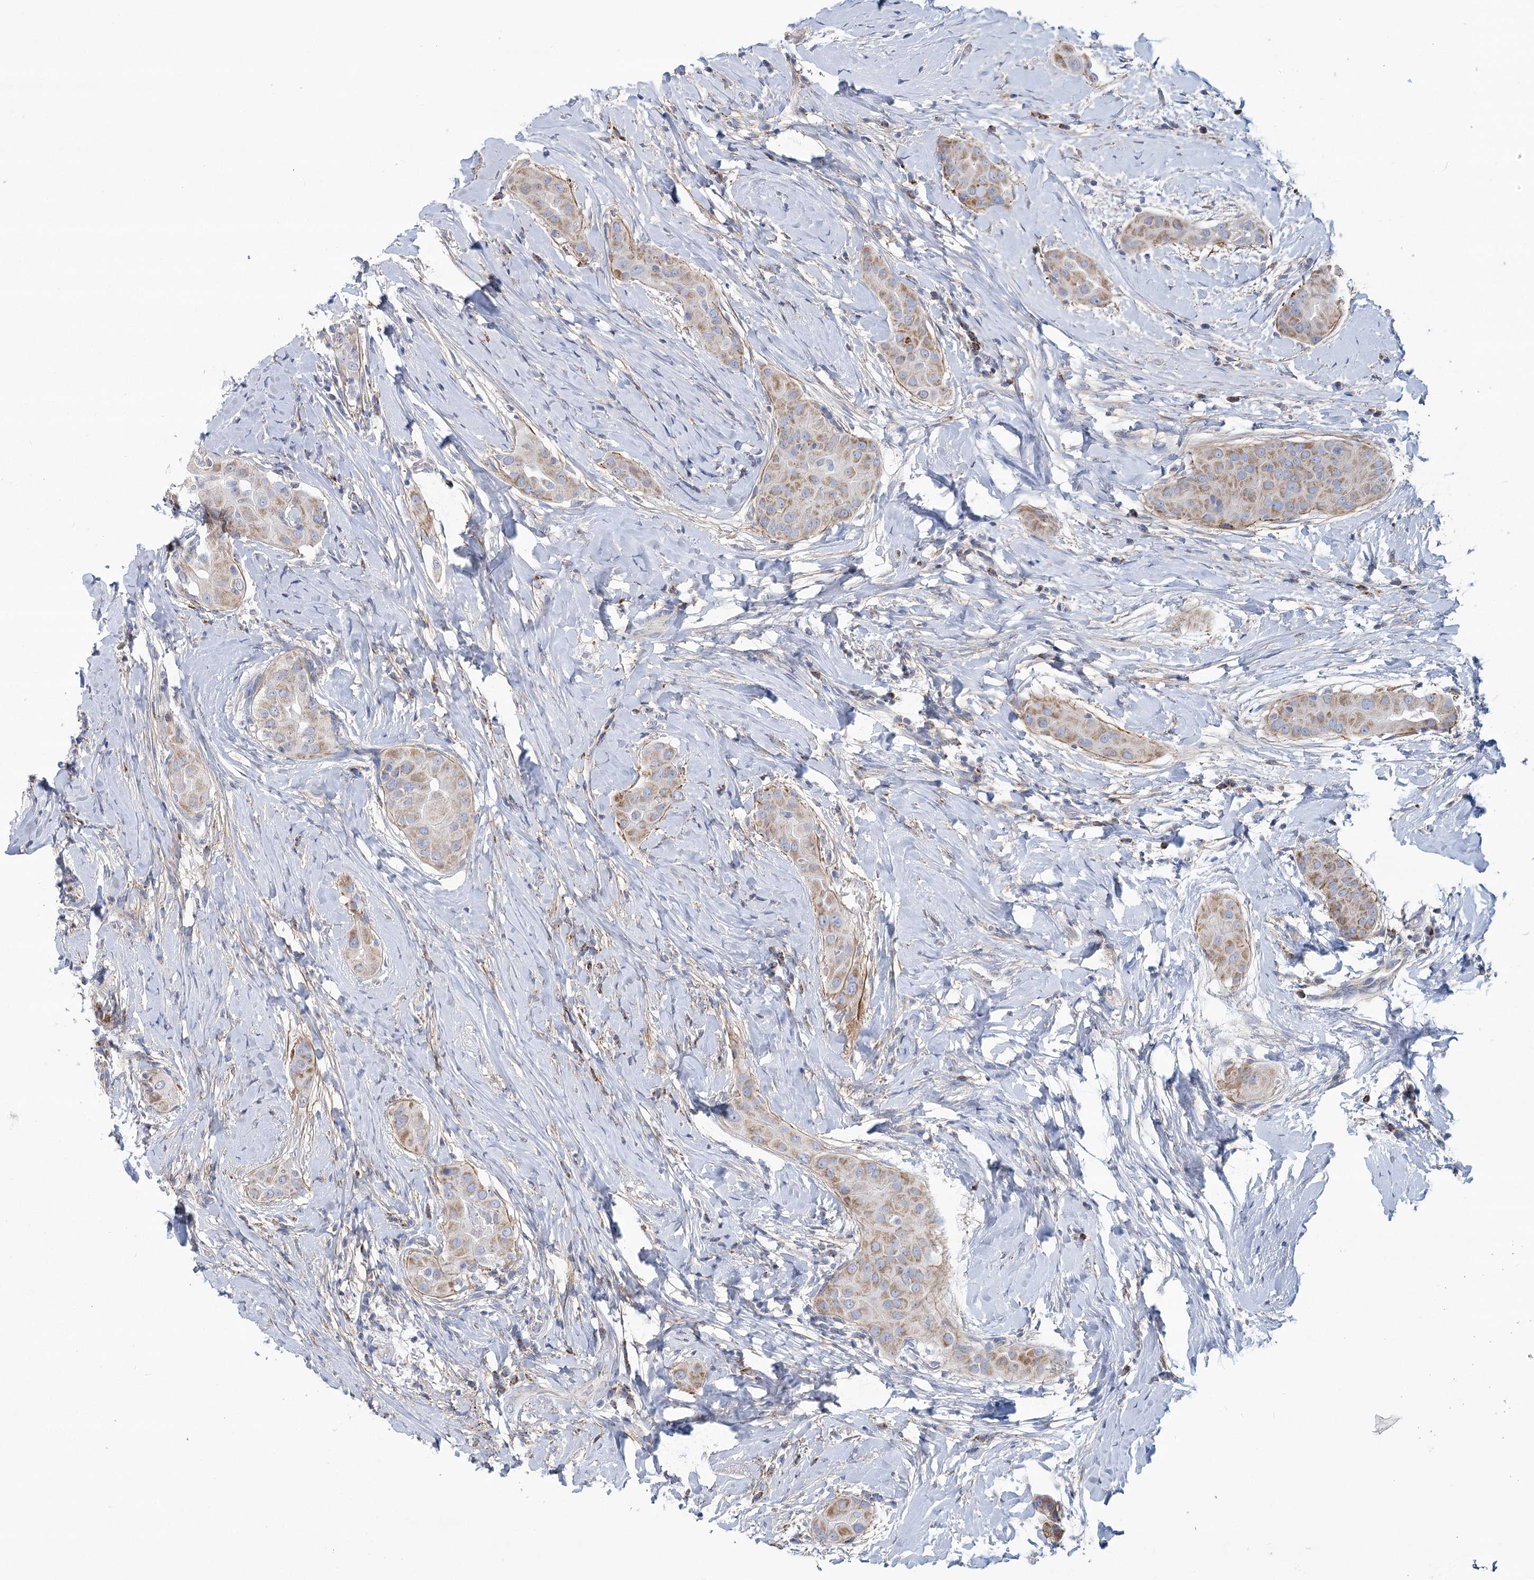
{"staining": {"intensity": "weak", "quantity": "25%-75%", "location": "cytoplasmic/membranous"}, "tissue": "thyroid cancer", "cell_type": "Tumor cells", "image_type": "cancer", "snomed": [{"axis": "morphology", "description": "Papillary adenocarcinoma, NOS"}, {"axis": "topography", "description": "Thyroid gland"}], "caption": "A brown stain shows weak cytoplasmic/membranous positivity of a protein in thyroid papillary adenocarcinoma tumor cells.", "gene": "SNX7", "patient": {"sex": "male", "age": 33}}